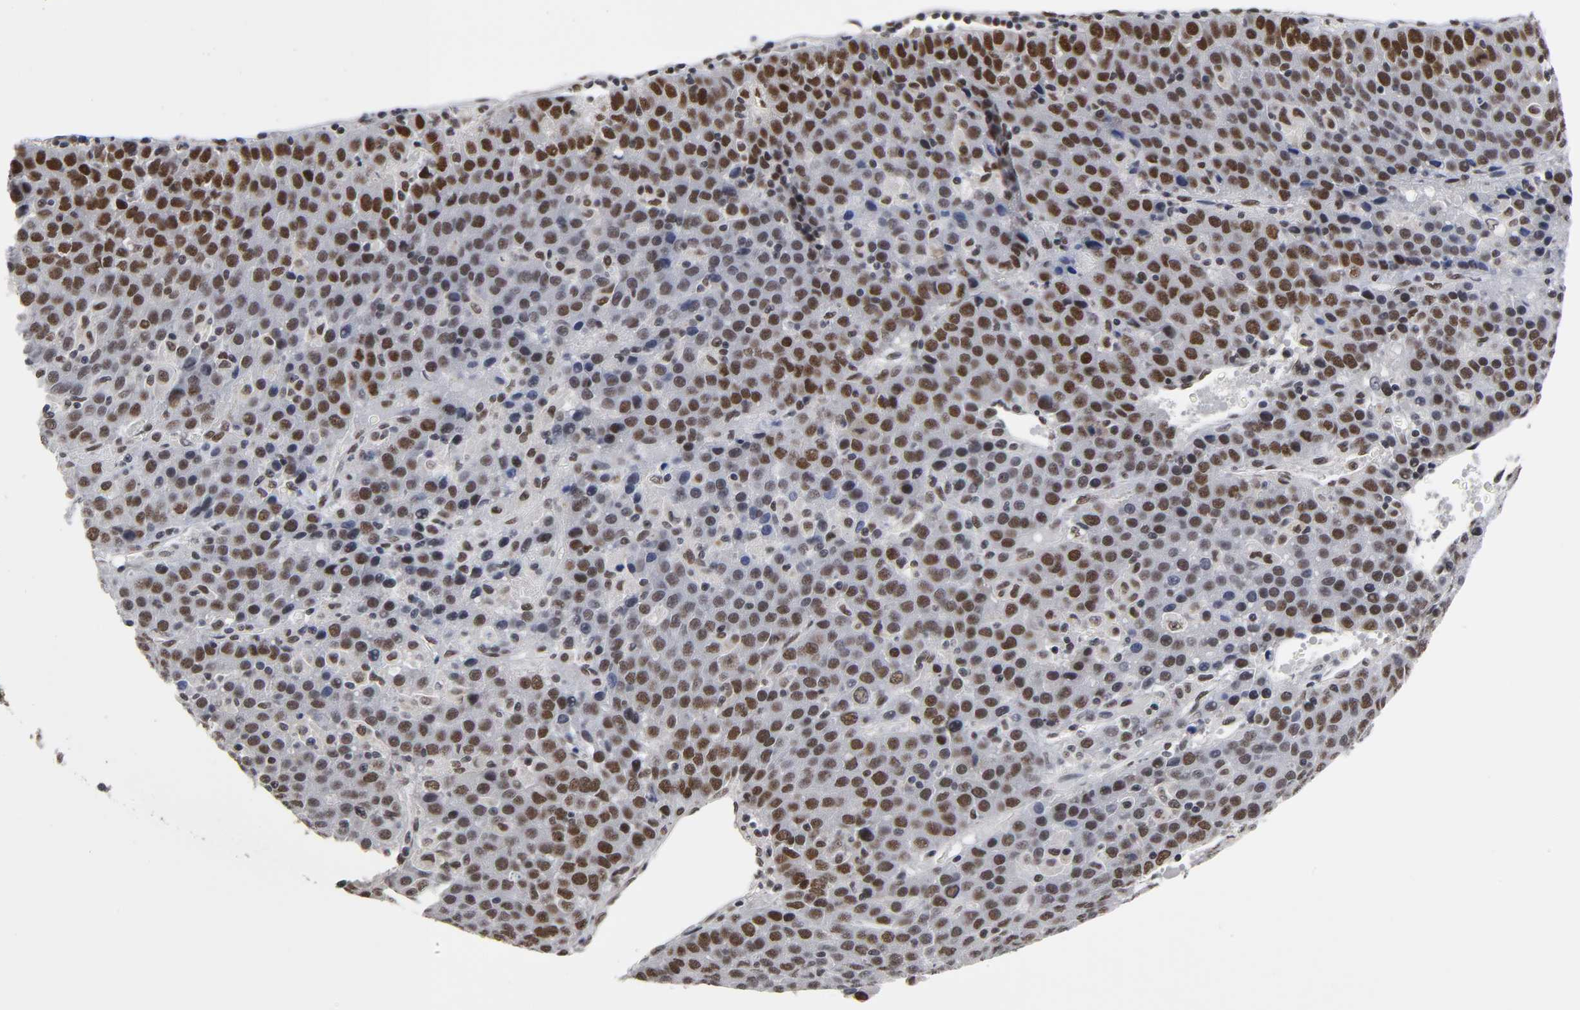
{"staining": {"intensity": "strong", "quantity": ">75%", "location": "nuclear"}, "tissue": "liver cancer", "cell_type": "Tumor cells", "image_type": "cancer", "snomed": [{"axis": "morphology", "description": "Carcinoma, Hepatocellular, NOS"}, {"axis": "topography", "description": "Liver"}], "caption": "Protein staining demonstrates strong nuclear expression in approximately >75% of tumor cells in hepatocellular carcinoma (liver).", "gene": "TRIM33", "patient": {"sex": "female", "age": 53}}